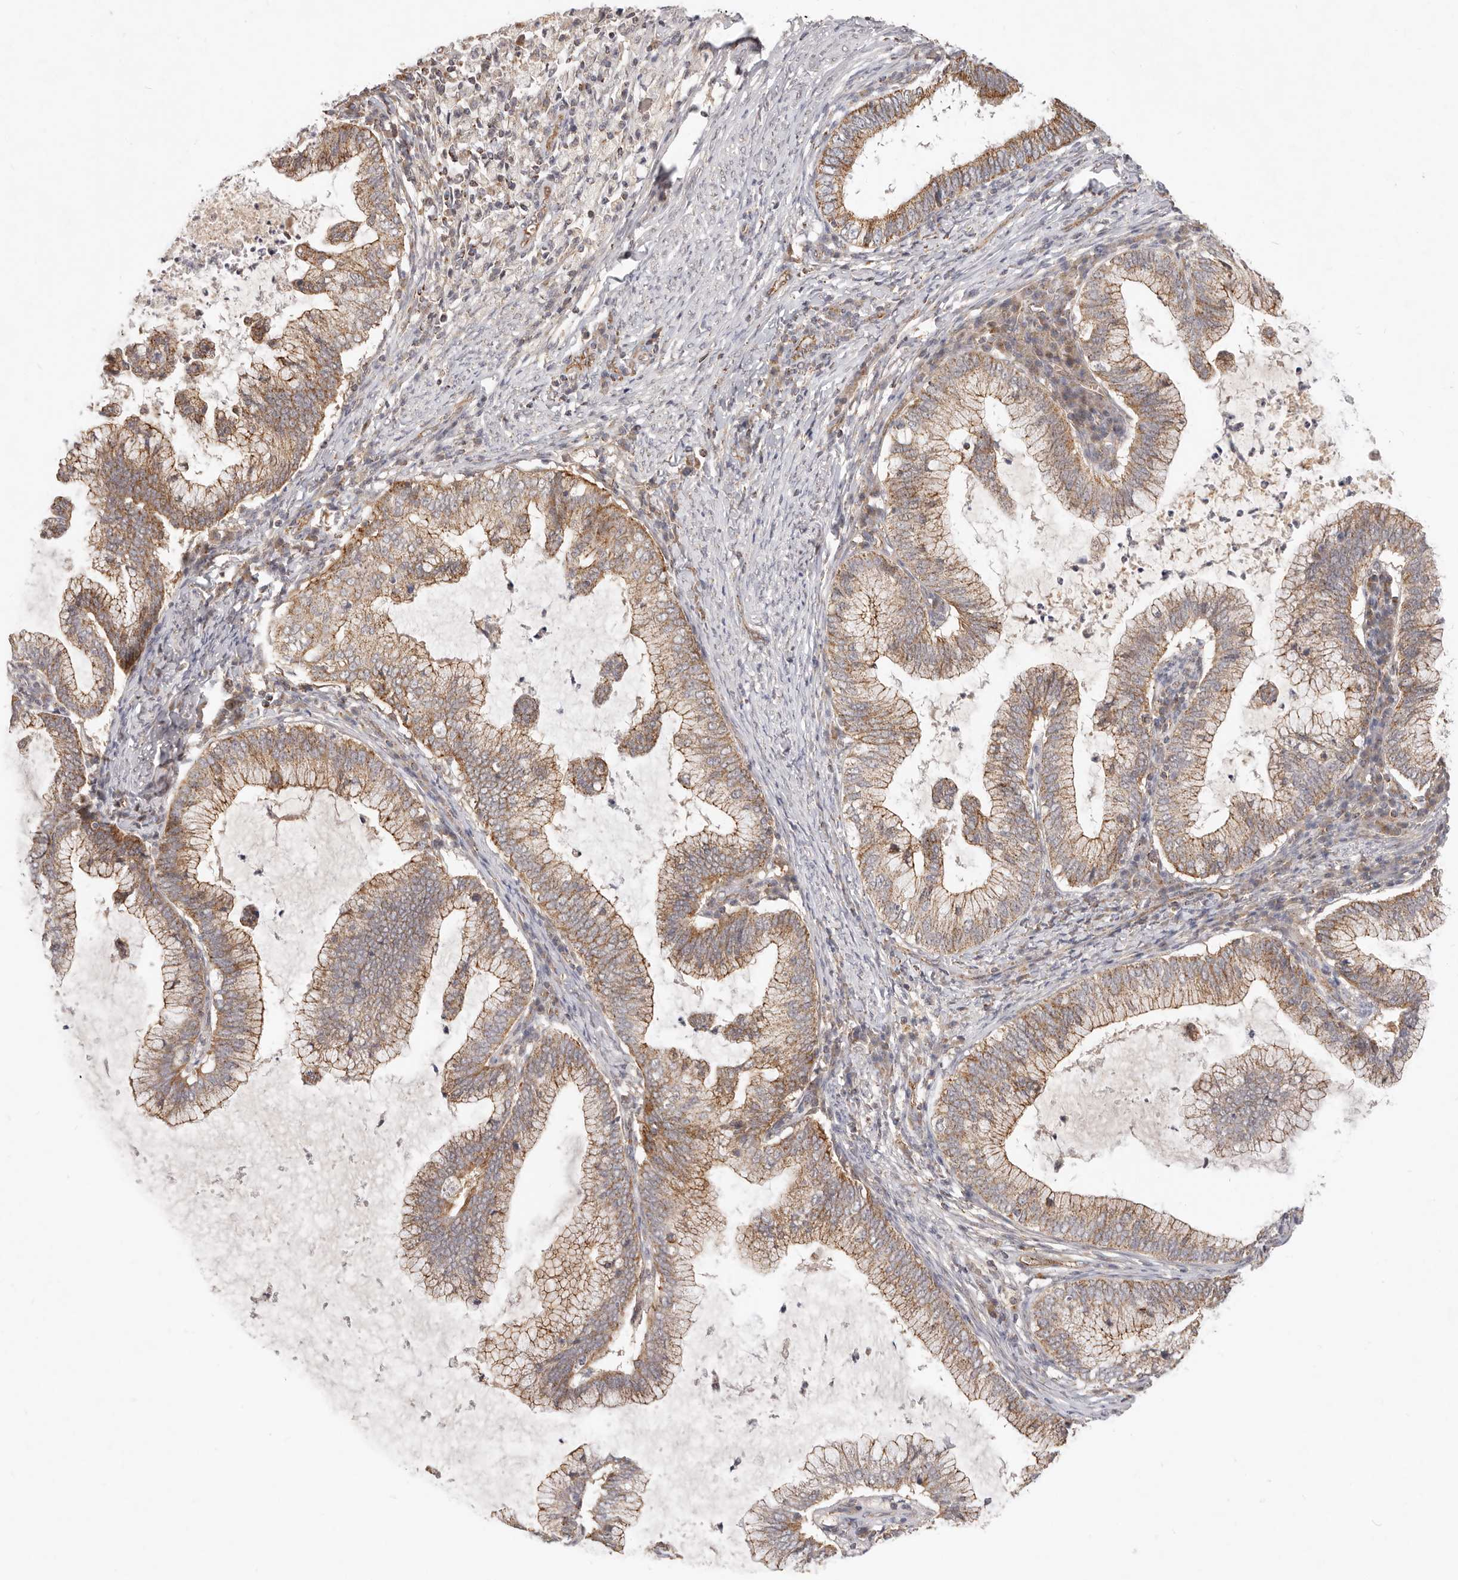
{"staining": {"intensity": "moderate", "quantity": ">75%", "location": "cytoplasmic/membranous"}, "tissue": "cervical cancer", "cell_type": "Tumor cells", "image_type": "cancer", "snomed": [{"axis": "morphology", "description": "Adenocarcinoma, NOS"}, {"axis": "topography", "description": "Cervix"}], "caption": "The micrograph reveals a brown stain indicating the presence of a protein in the cytoplasmic/membranous of tumor cells in adenocarcinoma (cervical).", "gene": "USP49", "patient": {"sex": "female", "age": 36}}